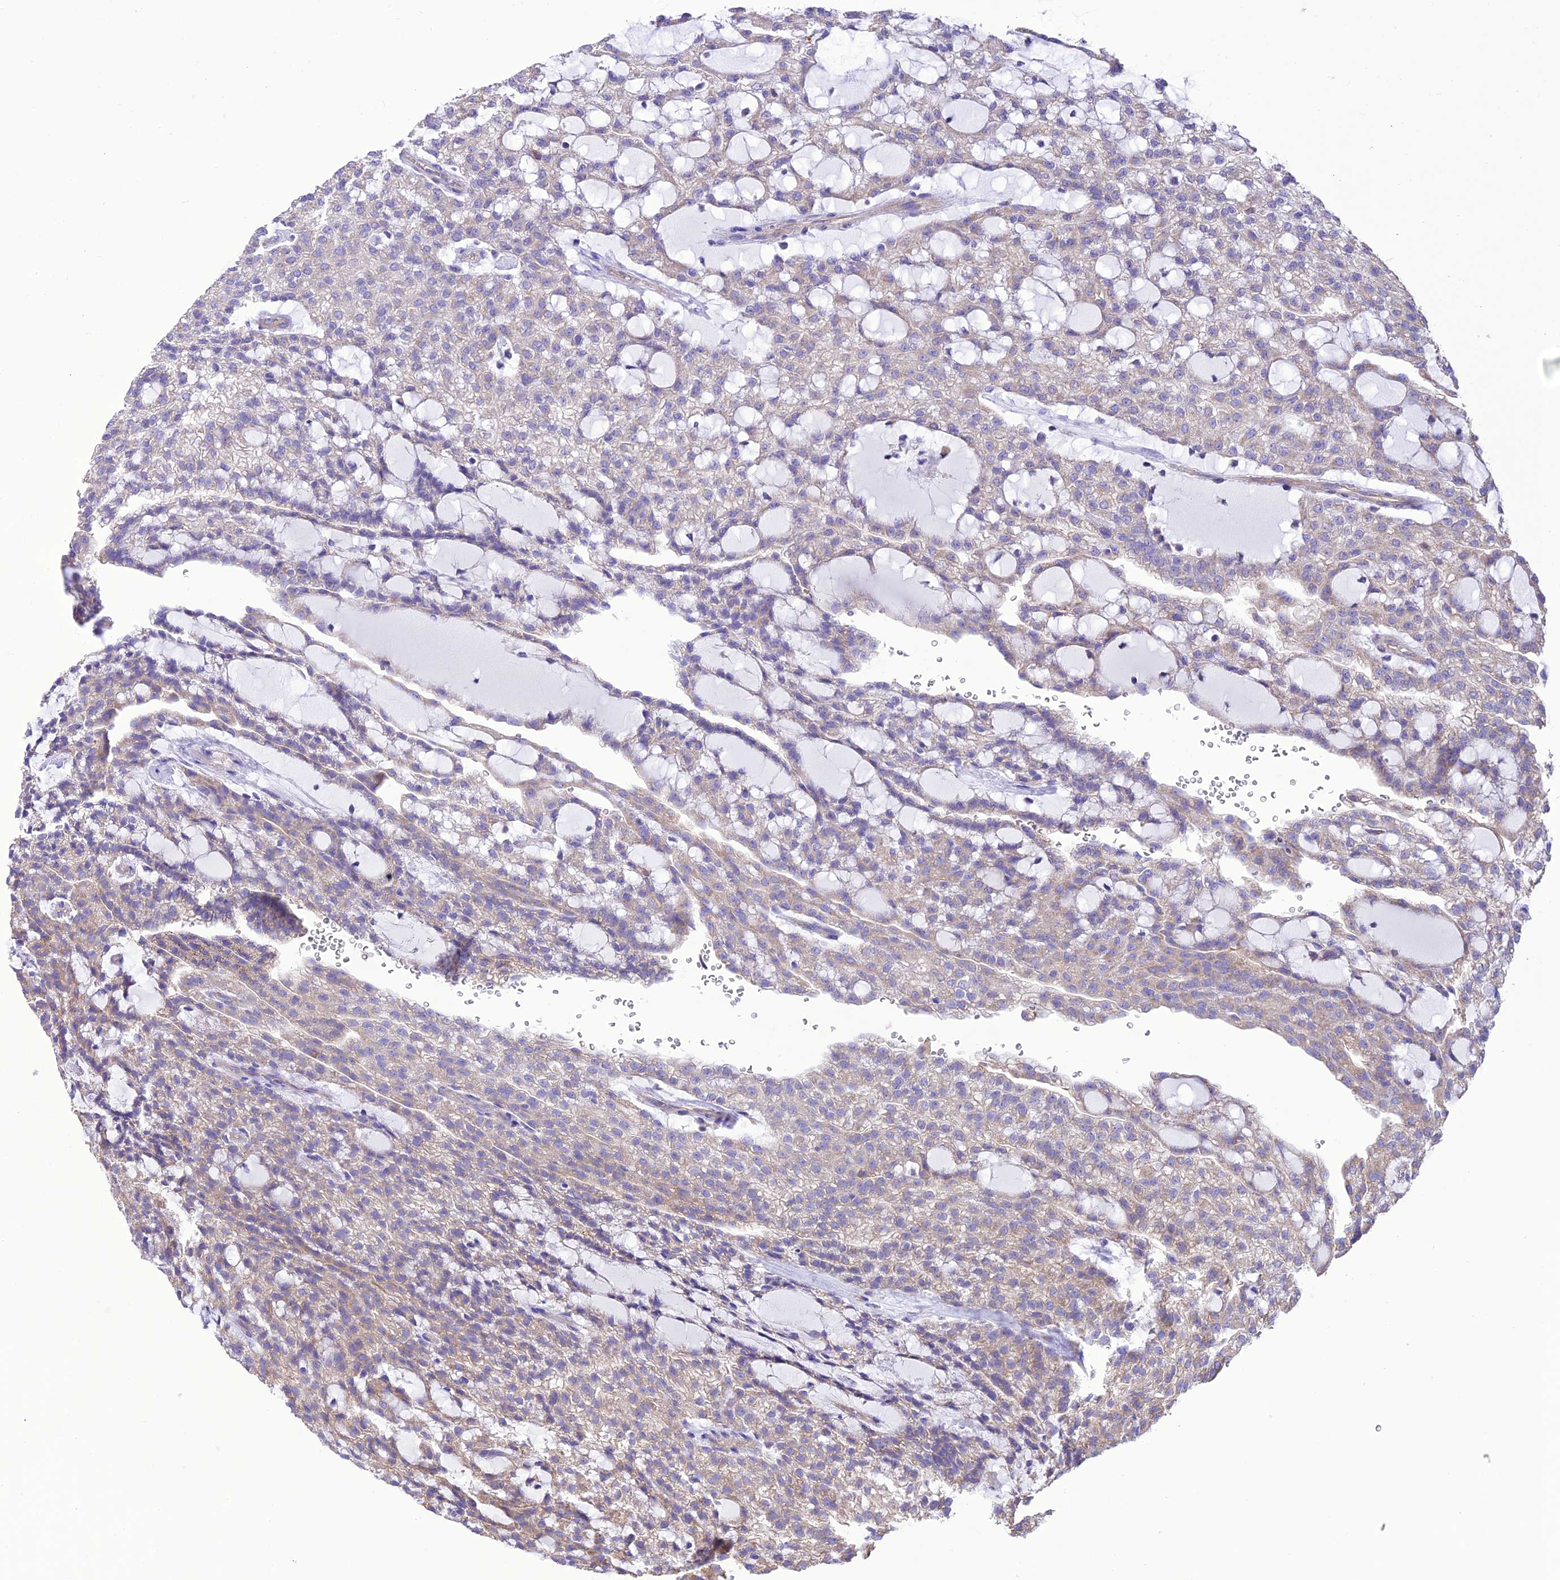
{"staining": {"intensity": "moderate", "quantity": "<25%", "location": "cytoplasmic/membranous"}, "tissue": "renal cancer", "cell_type": "Tumor cells", "image_type": "cancer", "snomed": [{"axis": "morphology", "description": "Adenocarcinoma, NOS"}, {"axis": "topography", "description": "Kidney"}], "caption": "Renal adenocarcinoma stained with IHC displays moderate cytoplasmic/membranous positivity in about <25% of tumor cells.", "gene": "MAP3K12", "patient": {"sex": "male", "age": 63}}